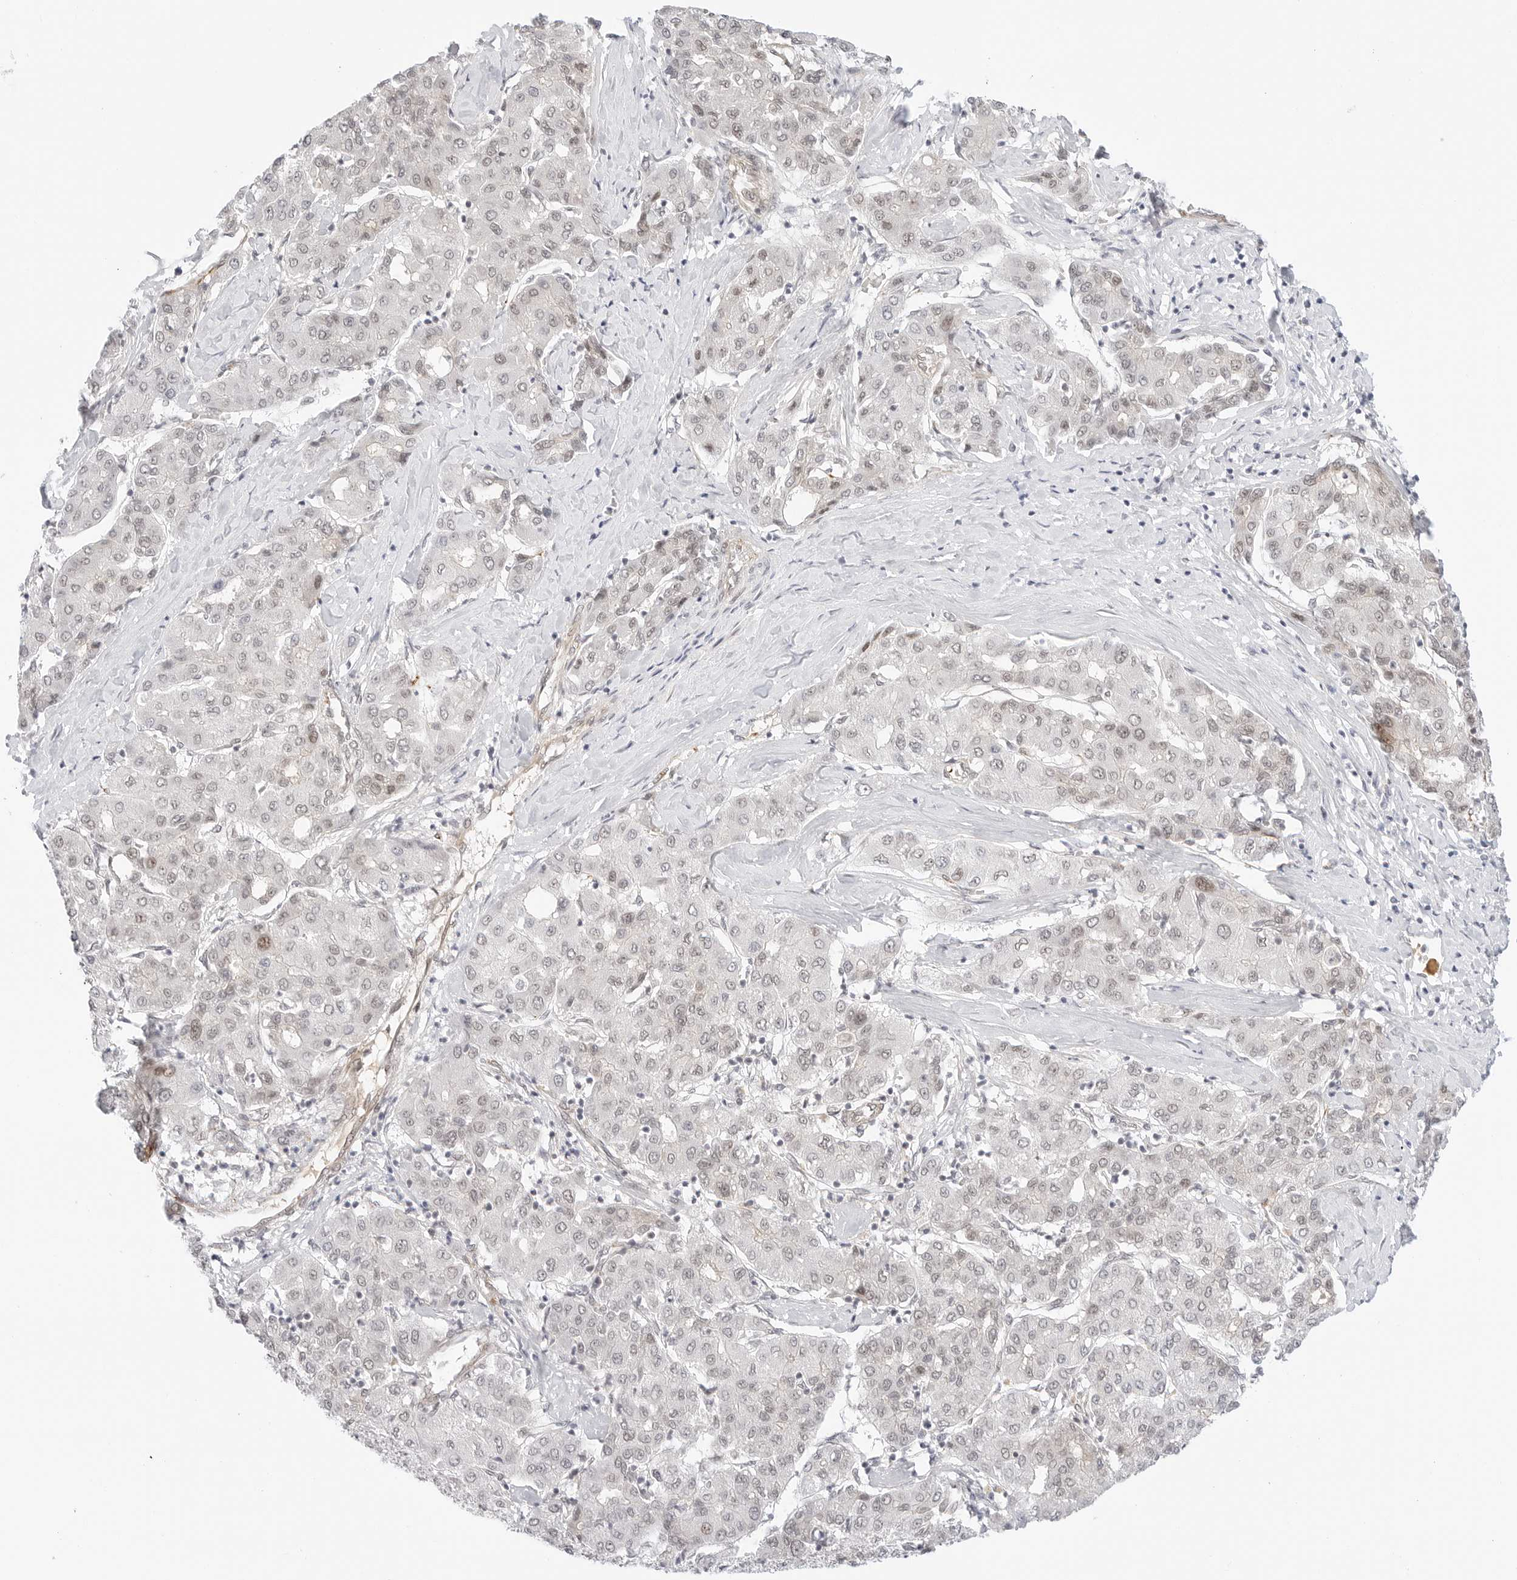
{"staining": {"intensity": "weak", "quantity": "<25%", "location": "nuclear"}, "tissue": "liver cancer", "cell_type": "Tumor cells", "image_type": "cancer", "snomed": [{"axis": "morphology", "description": "Carcinoma, Hepatocellular, NOS"}, {"axis": "topography", "description": "Liver"}], "caption": "Human liver hepatocellular carcinoma stained for a protein using IHC displays no expression in tumor cells.", "gene": "HIPK3", "patient": {"sex": "male", "age": 65}}